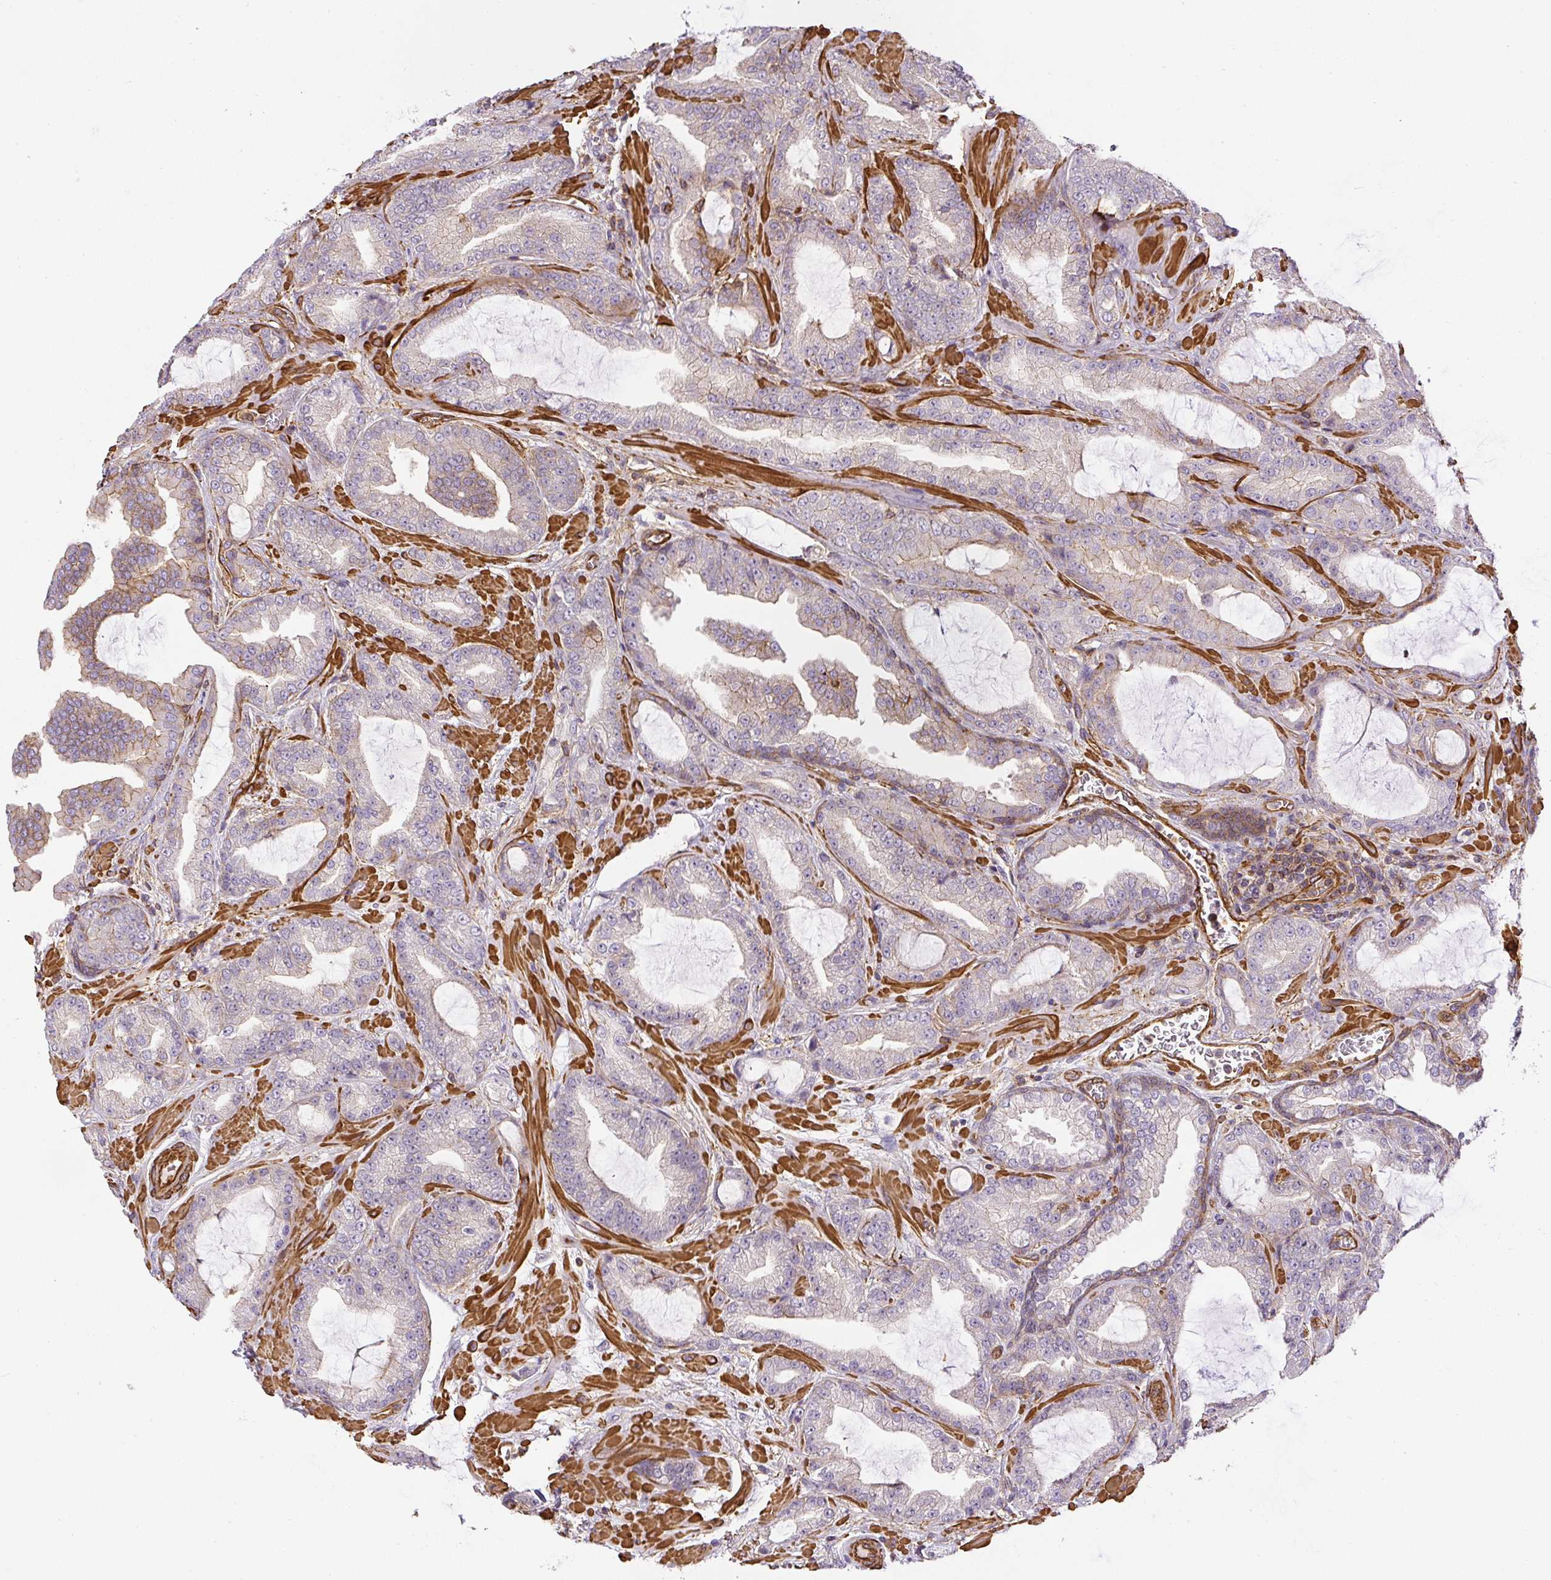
{"staining": {"intensity": "weak", "quantity": "<25%", "location": "cytoplasmic/membranous"}, "tissue": "prostate cancer", "cell_type": "Tumor cells", "image_type": "cancer", "snomed": [{"axis": "morphology", "description": "Adenocarcinoma, High grade"}, {"axis": "topography", "description": "Prostate"}], "caption": "This micrograph is of prostate adenocarcinoma (high-grade) stained with immunohistochemistry to label a protein in brown with the nuclei are counter-stained blue. There is no positivity in tumor cells. (DAB (3,3'-diaminobenzidine) IHC with hematoxylin counter stain).", "gene": "MYL12A", "patient": {"sex": "male", "age": 68}}